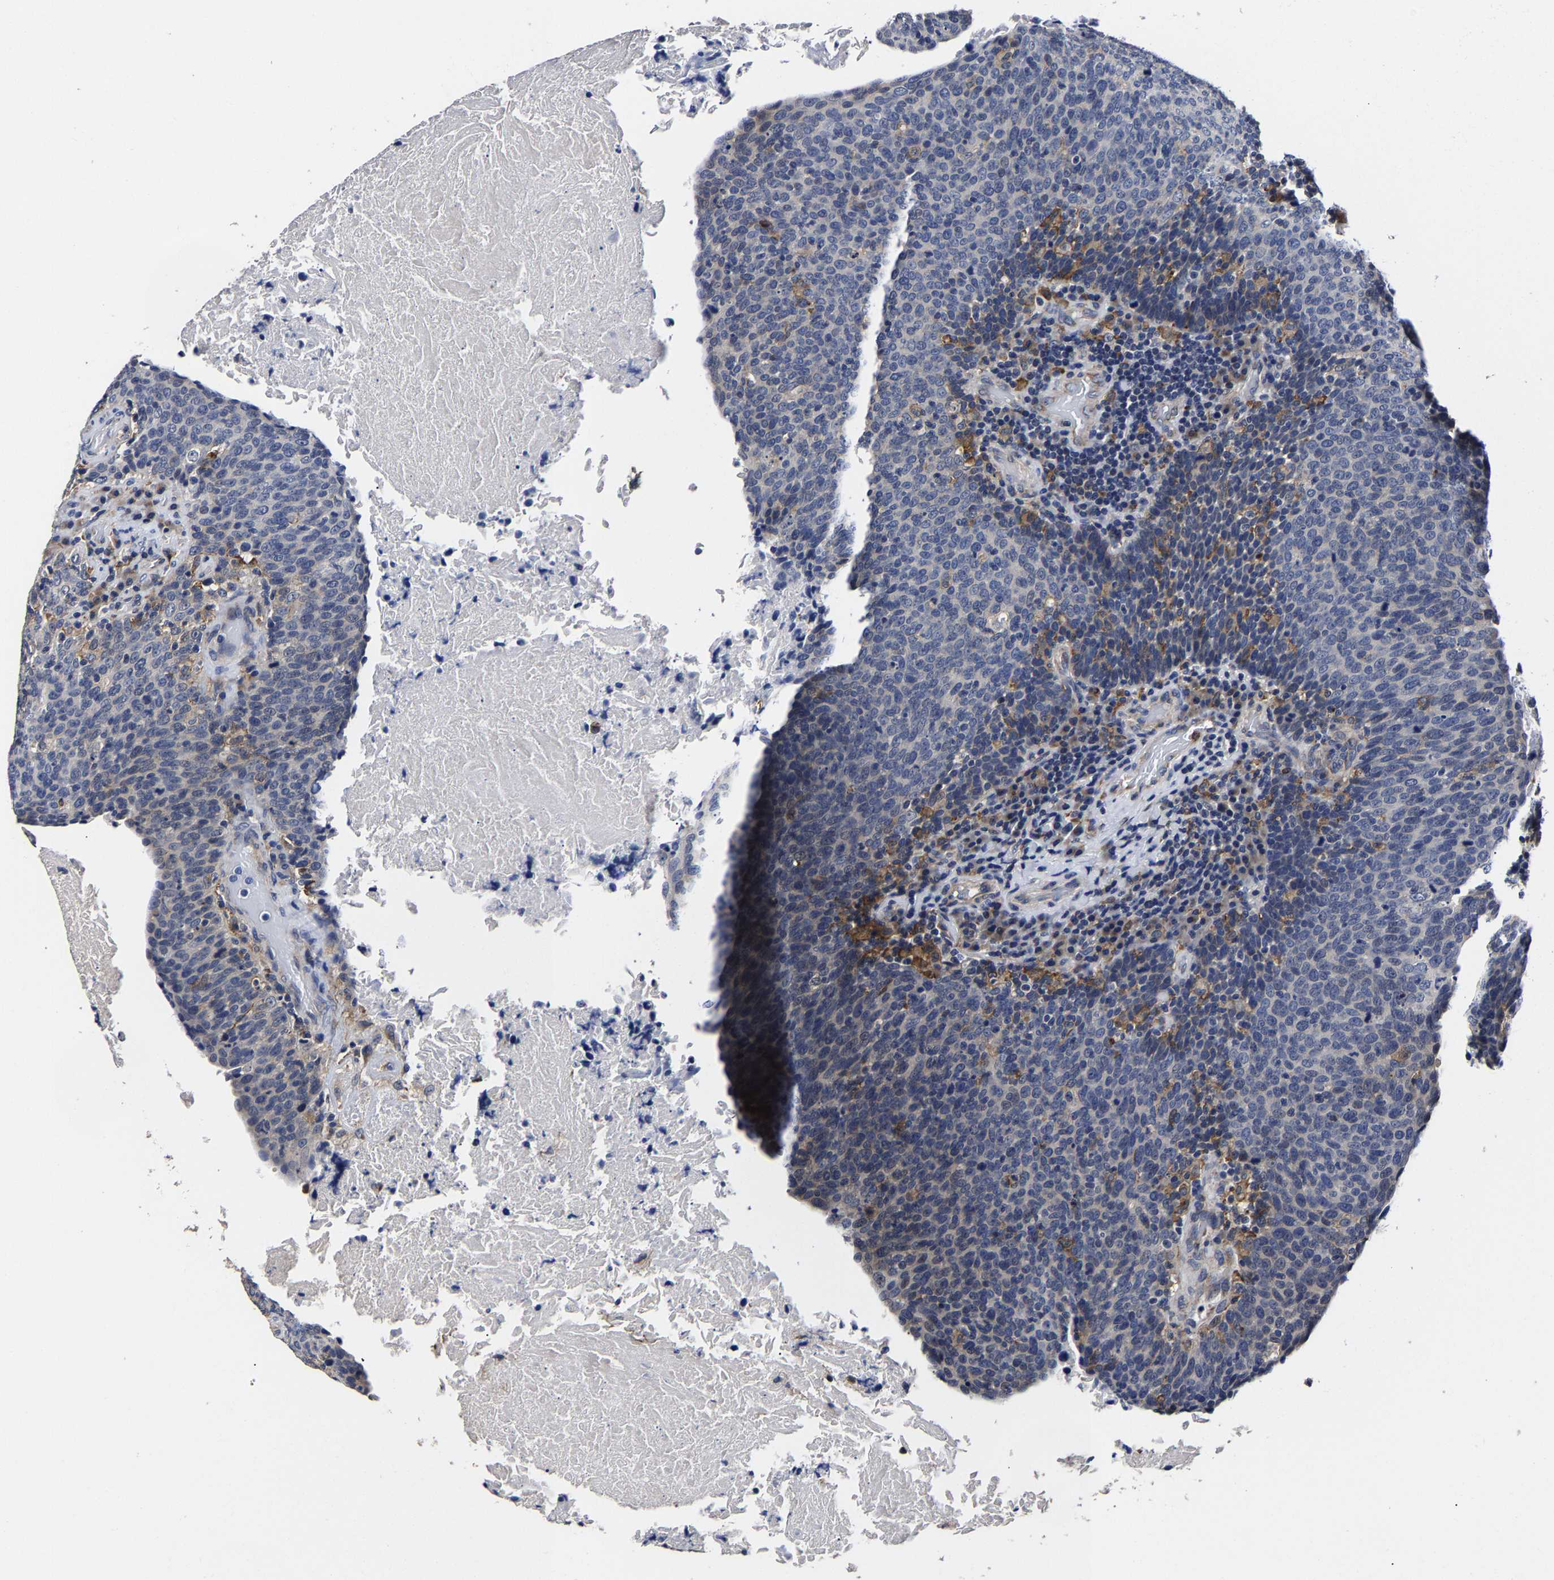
{"staining": {"intensity": "negative", "quantity": "none", "location": "none"}, "tissue": "head and neck cancer", "cell_type": "Tumor cells", "image_type": "cancer", "snomed": [{"axis": "morphology", "description": "Squamous cell carcinoma, NOS"}, {"axis": "morphology", "description": "Squamous cell carcinoma, metastatic, NOS"}, {"axis": "topography", "description": "Lymph node"}, {"axis": "topography", "description": "Head-Neck"}], "caption": "A micrograph of human squamous cell carcinoma (head and neck) is negative for staining in tumor cells.", "gene": "AASS", "patient": {"sex": "male", "age": 62}}